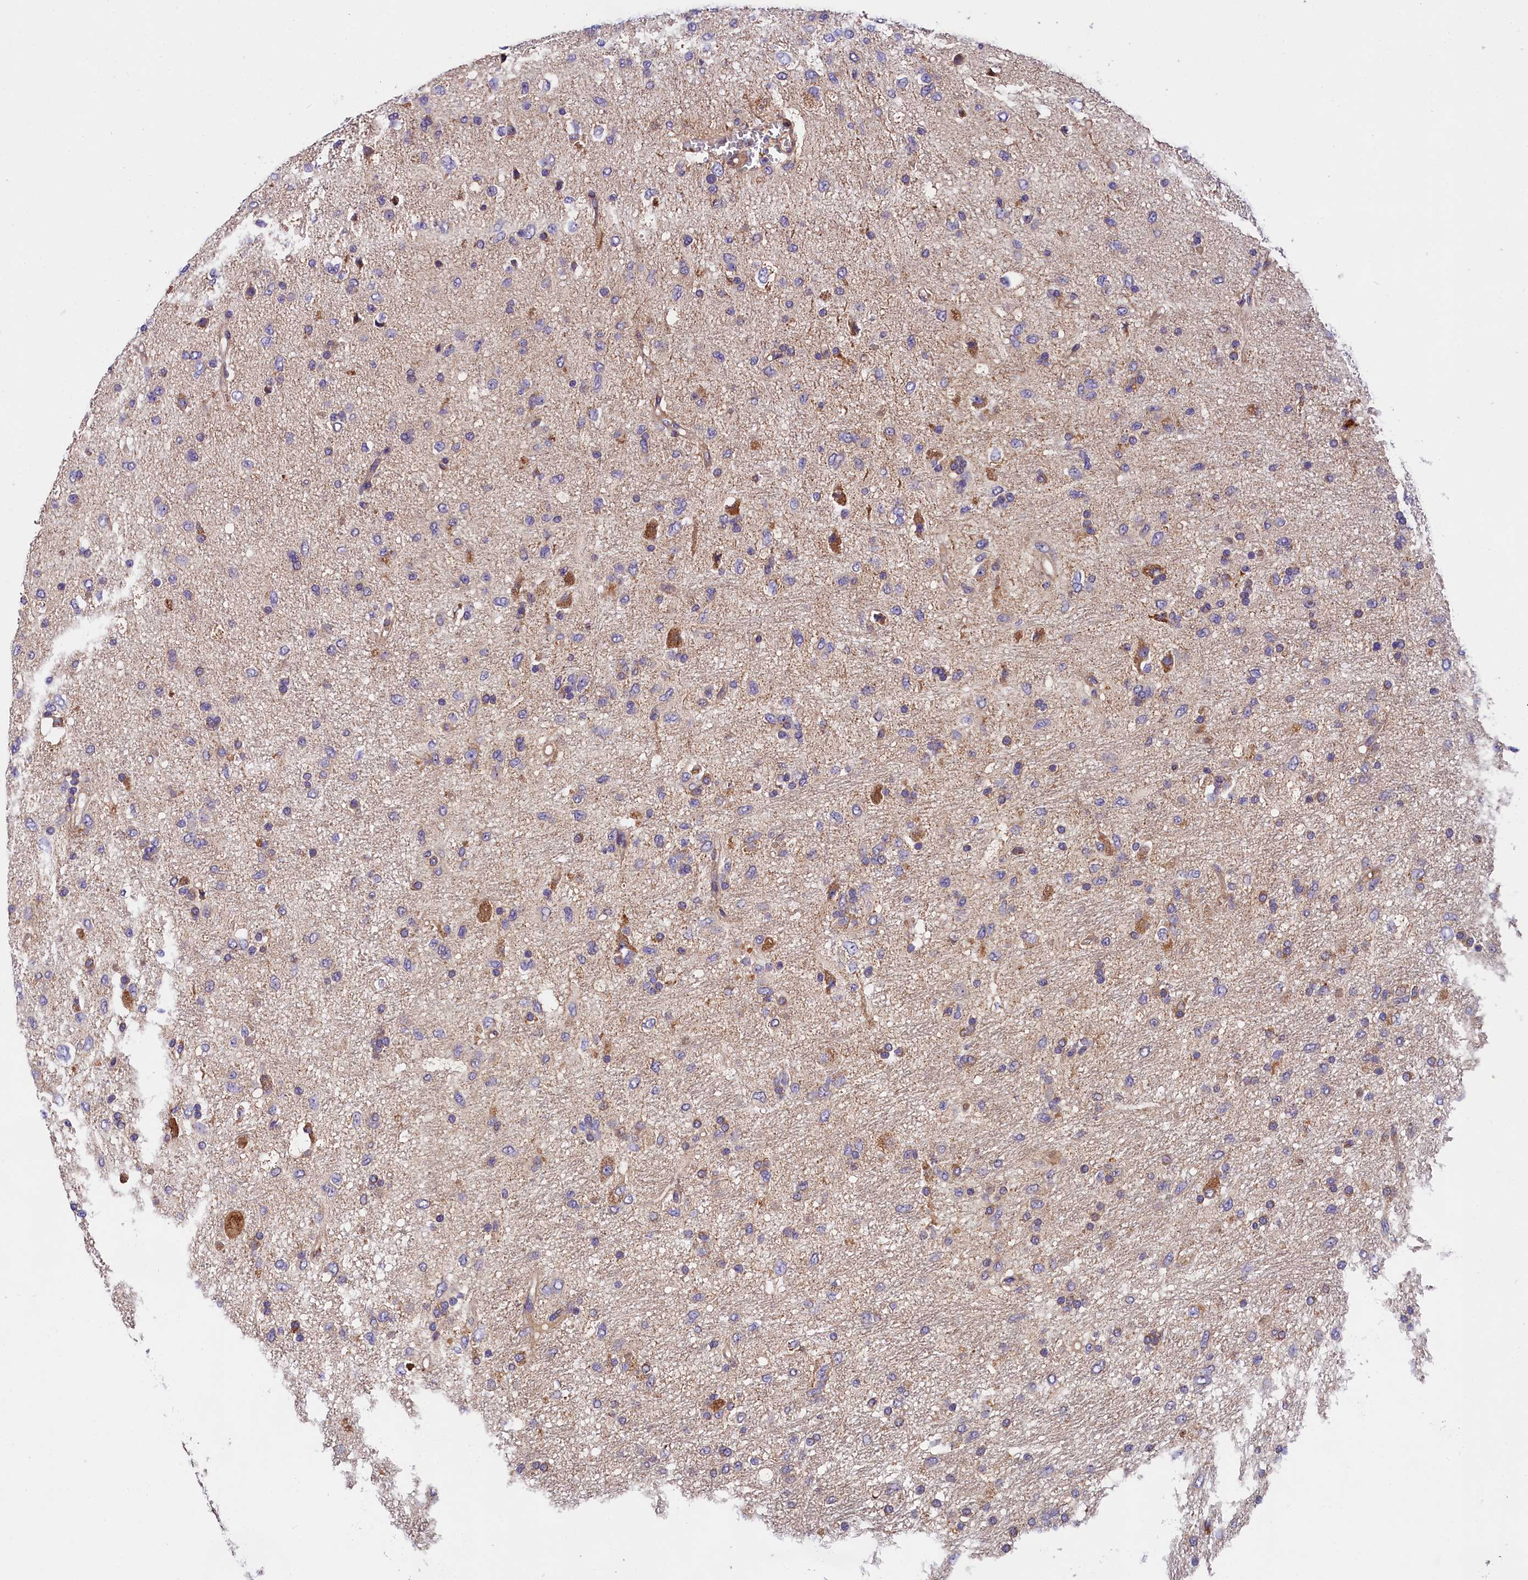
{"staining": {"intensity": "moderate", "quantity": "<25%", "location": "cytoplasmic/membranous"}, "tissue": "glioma", "cell_type": "Tumor cells", "image_type": "cancer", "snomed": [{"axis": "morphology", "description": "Glioma, malignant, Low grade"}, {"axis": "topography", "description": "Brain"}], "caption": "Malignant glioma (low-grade) stained with DAB immunohistochemistry reveals low levels of moderate cytoplasmic/membranous positivity in about <25% of tumor cells.", "gene": "SPG11", "patient": {"sex": "male", "age": 77}}